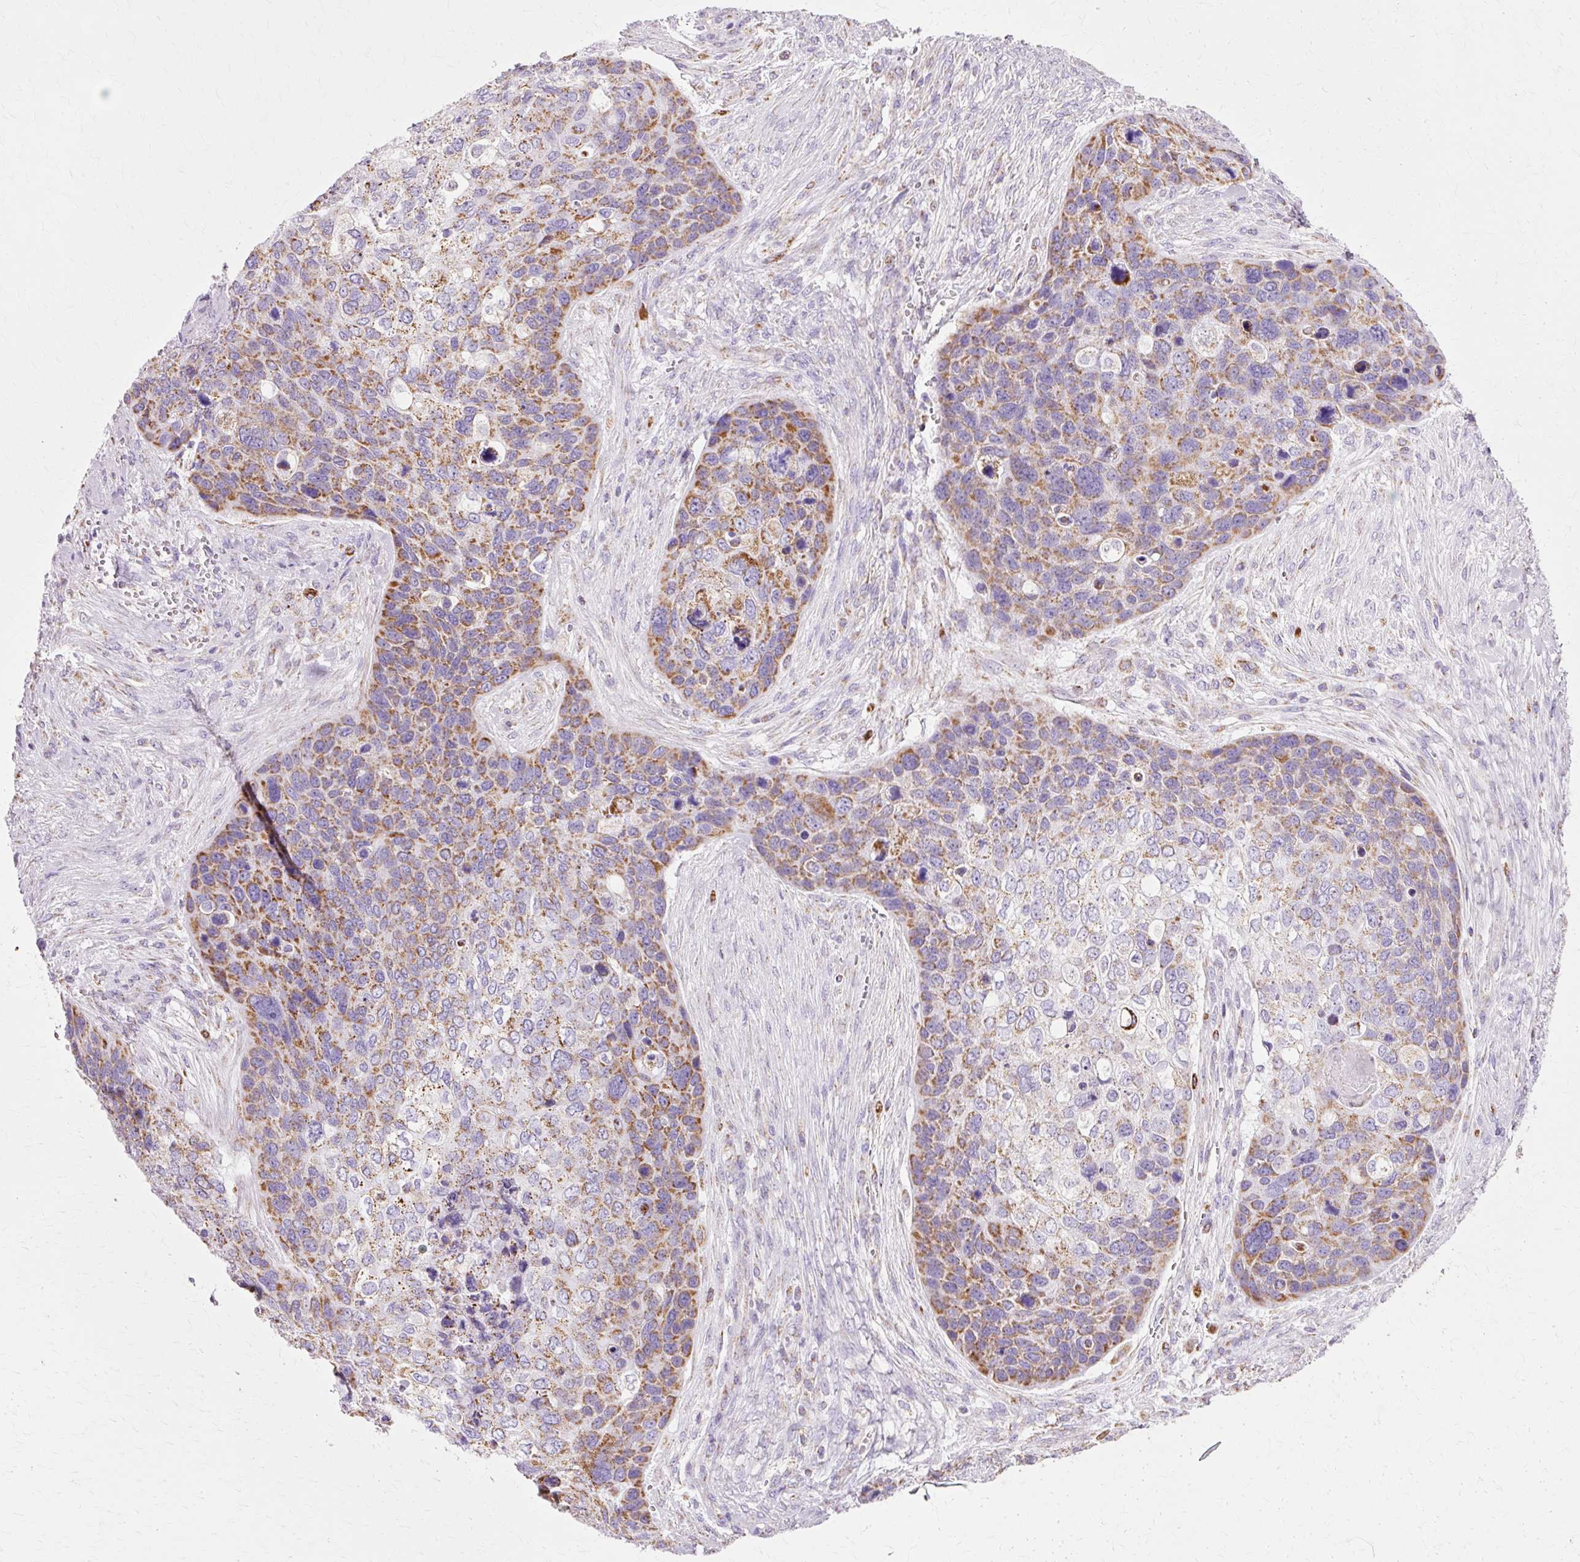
{"staining": {"intensity": "moderate", "quantity": ">75%", "location": "cytoplasmic/membranous"}, "tissue": "skin cancer", "cell_type": "Tumor cells", "image_type": "cancer", "snomed": [{"axis": "morphology", "description": "Basal cell carcinoma"}, {"axis": "topography", "description": "Skin"}], "caption": "Basal cell carcinoma (skin) stained with a protein marker reveals moderate staining in tumor cells.", "gene": "ATP5PO", "patient": {"sex": "female", "age": 74}}